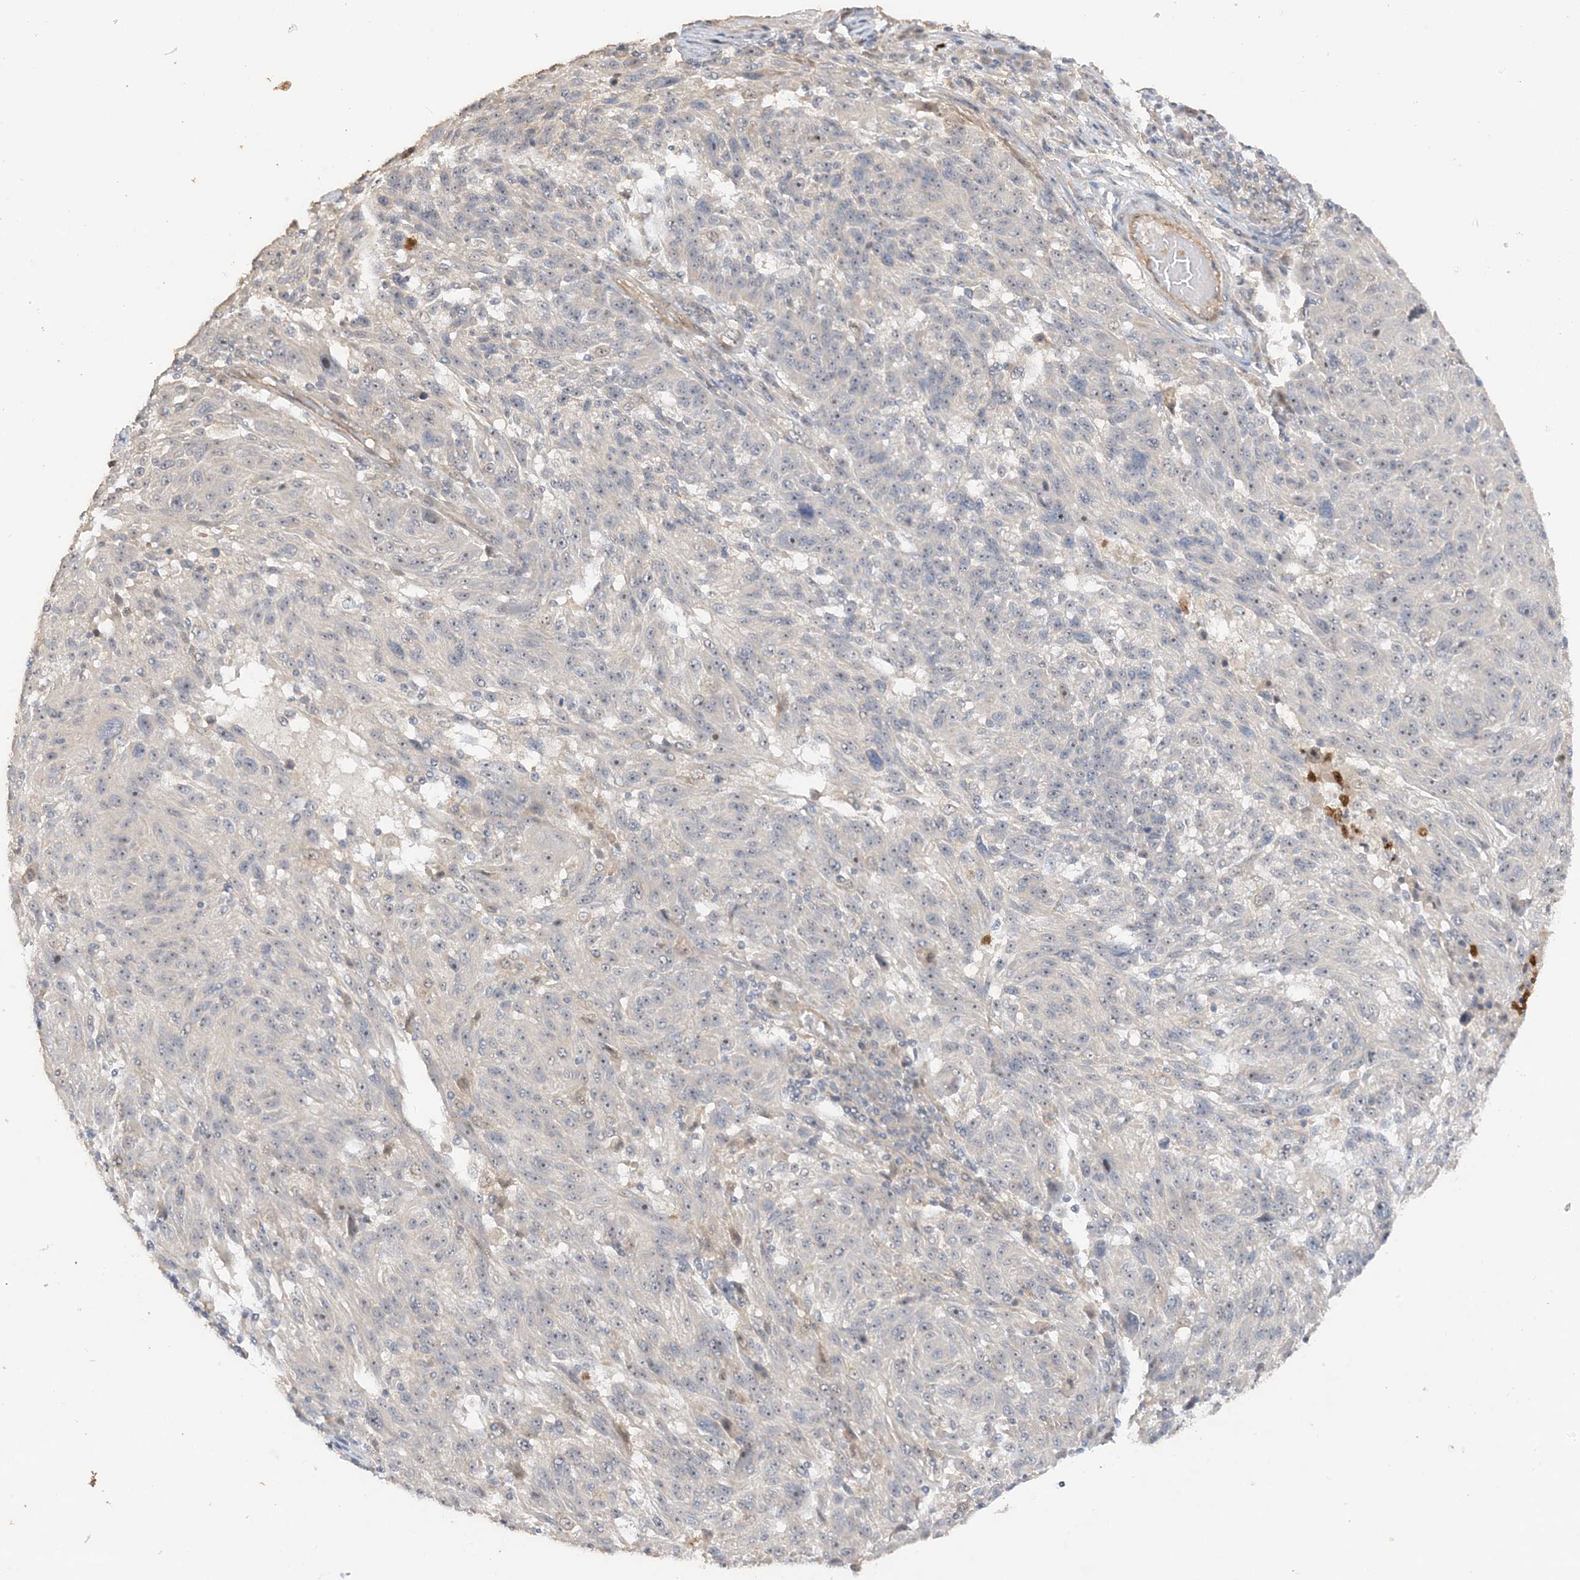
{"staining": {"intensity": "weak", "quantity": "<25%", "location": "nuclear"}, "tissue": "melanoma", "cell_type": "Tumor cells", "image_type": "cancer", "snomed": [{"axis": "morphology", "description": "Malignant melanoma, NOS"}, {"axis": "topography", "description": "Skin"}], "caption": "This image is of malignant melanoma stained with IHC to label a protein in brown with the nuclei are counter-stained blue. There is no staining in tumor cells. (DAB (3,3'-diaminobenzidine) immunohistochemistry, high magnification).", "gene": "DDX18", "patient": {"sex": "male", "age": 53}}